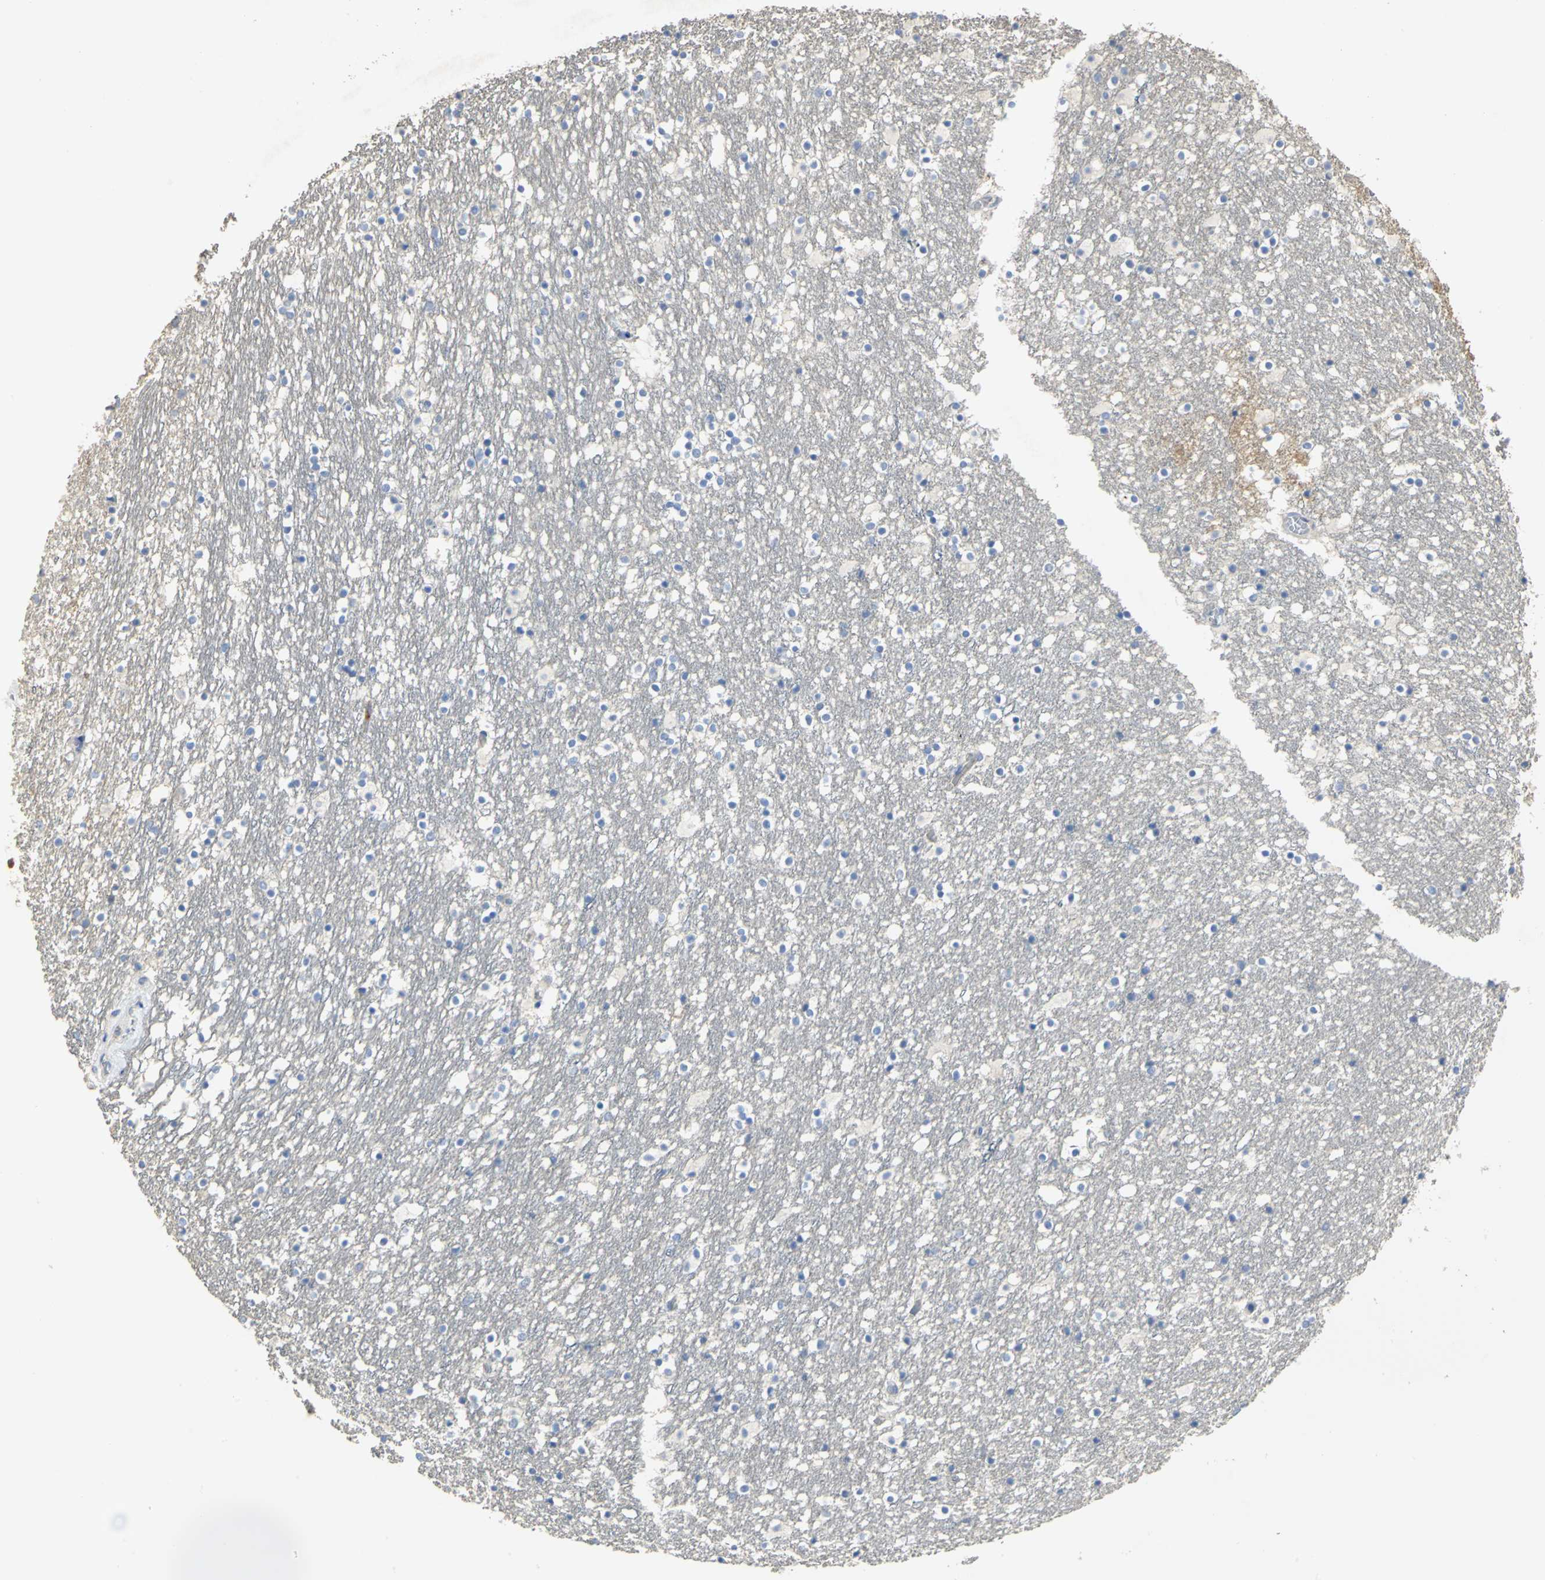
{"staining": {"intensity": "negative", "quantity": "none", "location": "none"}, "tissue": "caudate", "cell_type": "Glial cells", "image_type": "normal", "snomed": [{"axis": "morphology", "description": "Normal tissue, NOS"}, {"axis": "topography", "description": "Lateral ventricle wall"}], "caption": "High magnification brightfield microscopy of benign caudate stained with DAB (3,3'-diaminobenzidine) (brown) and counterstained with hematoxylin (blue): glial cells show no significant positivity.", "gene": "DLGAP5", "patient": {"sex": "male", "age": 45}}